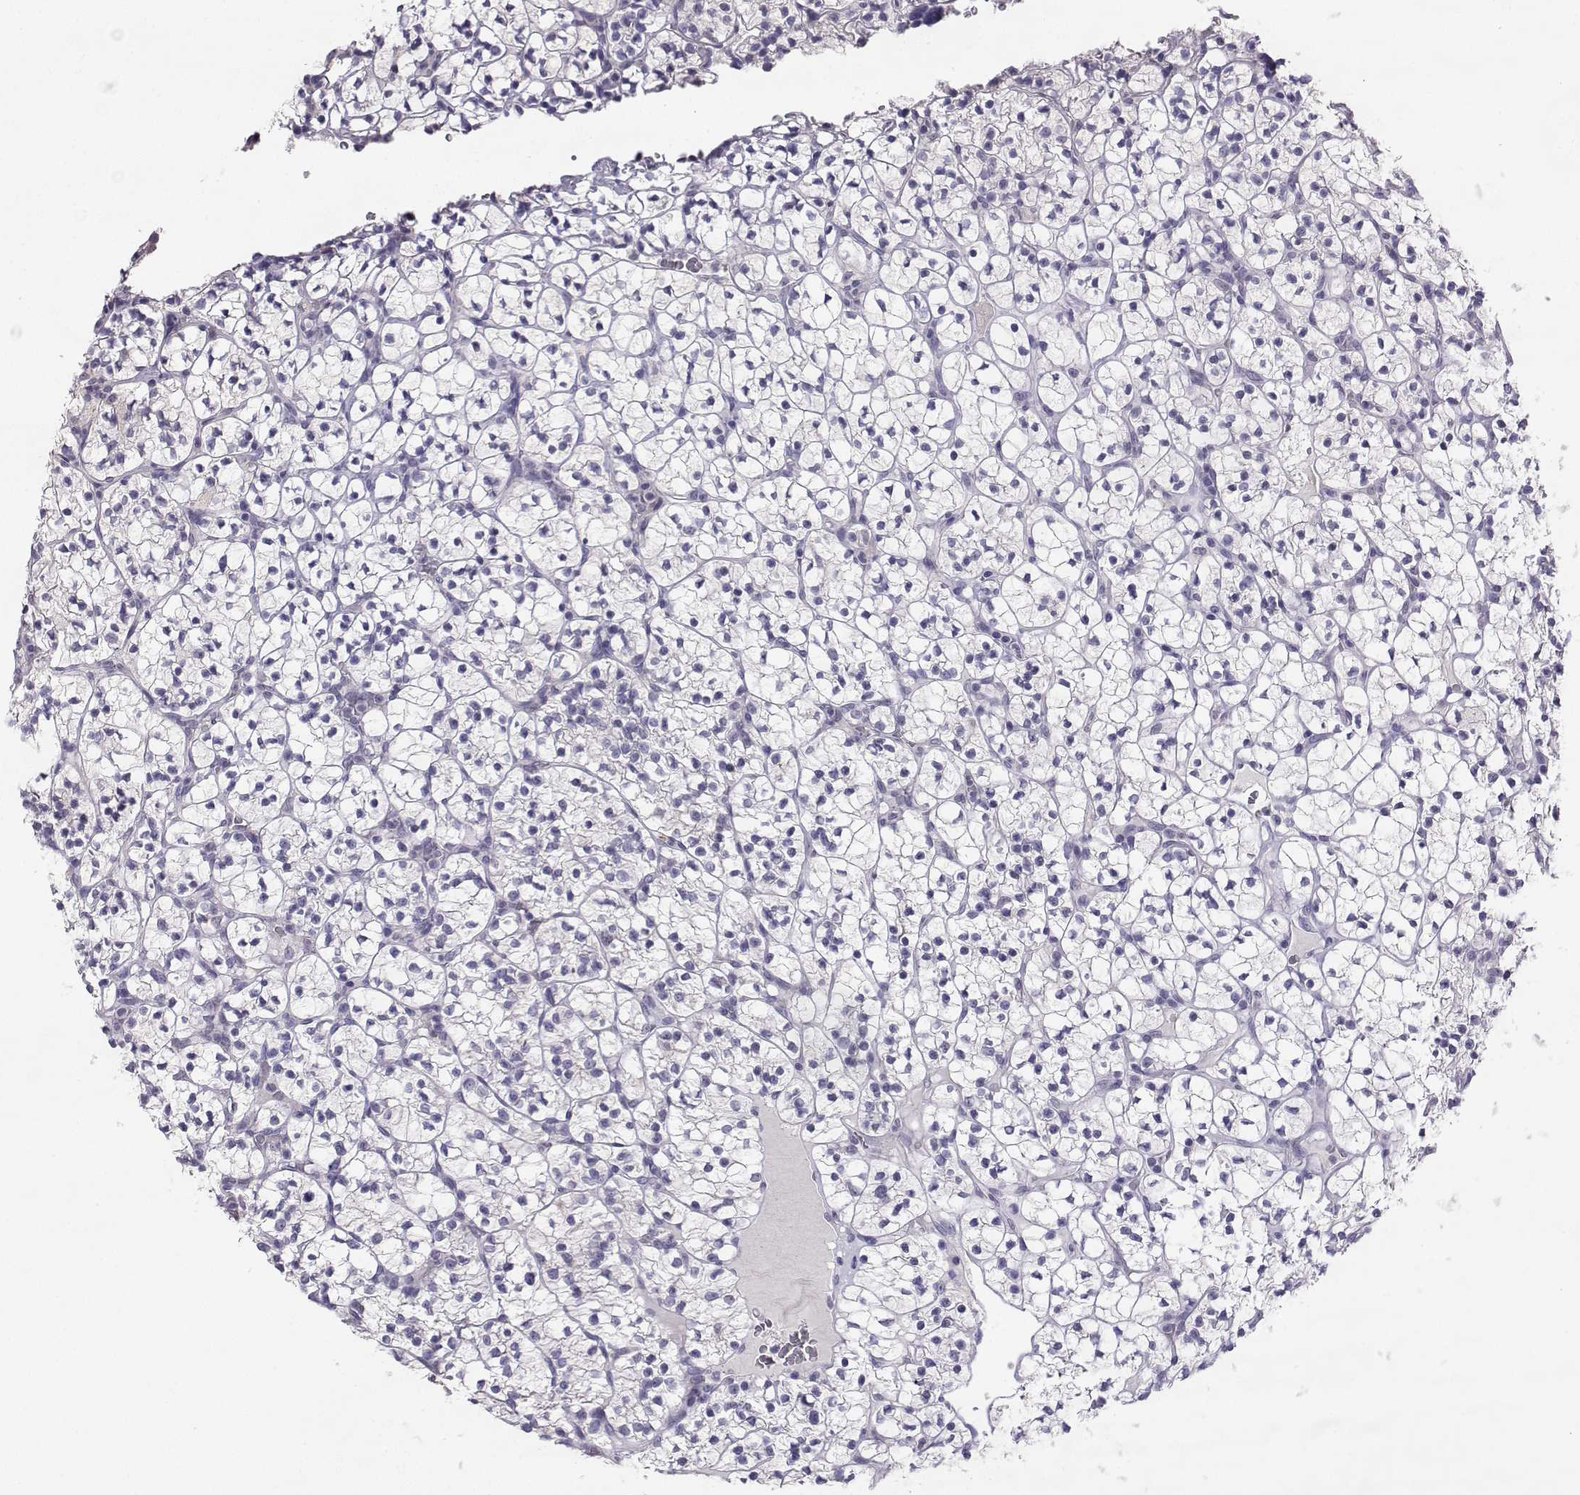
{"staining": {"intensity": "negative", "quantity": "none", "location": "none"}, "tissue": "renal cancer", "cell_type": "Tumor cells", "image_type": "cancer", "snomed": [{"axis": "morphology", "description": "Adenocarcinoma, NOS"}, {"axis": "topography", "description": "Kidney"}], "caption": "Adenocarcinoma (renal) was stained to show a protein in brown. There is no significant expression in tumor cells.", "gene": "TBR1", "patient": {"sex": "female", "age": 89}}